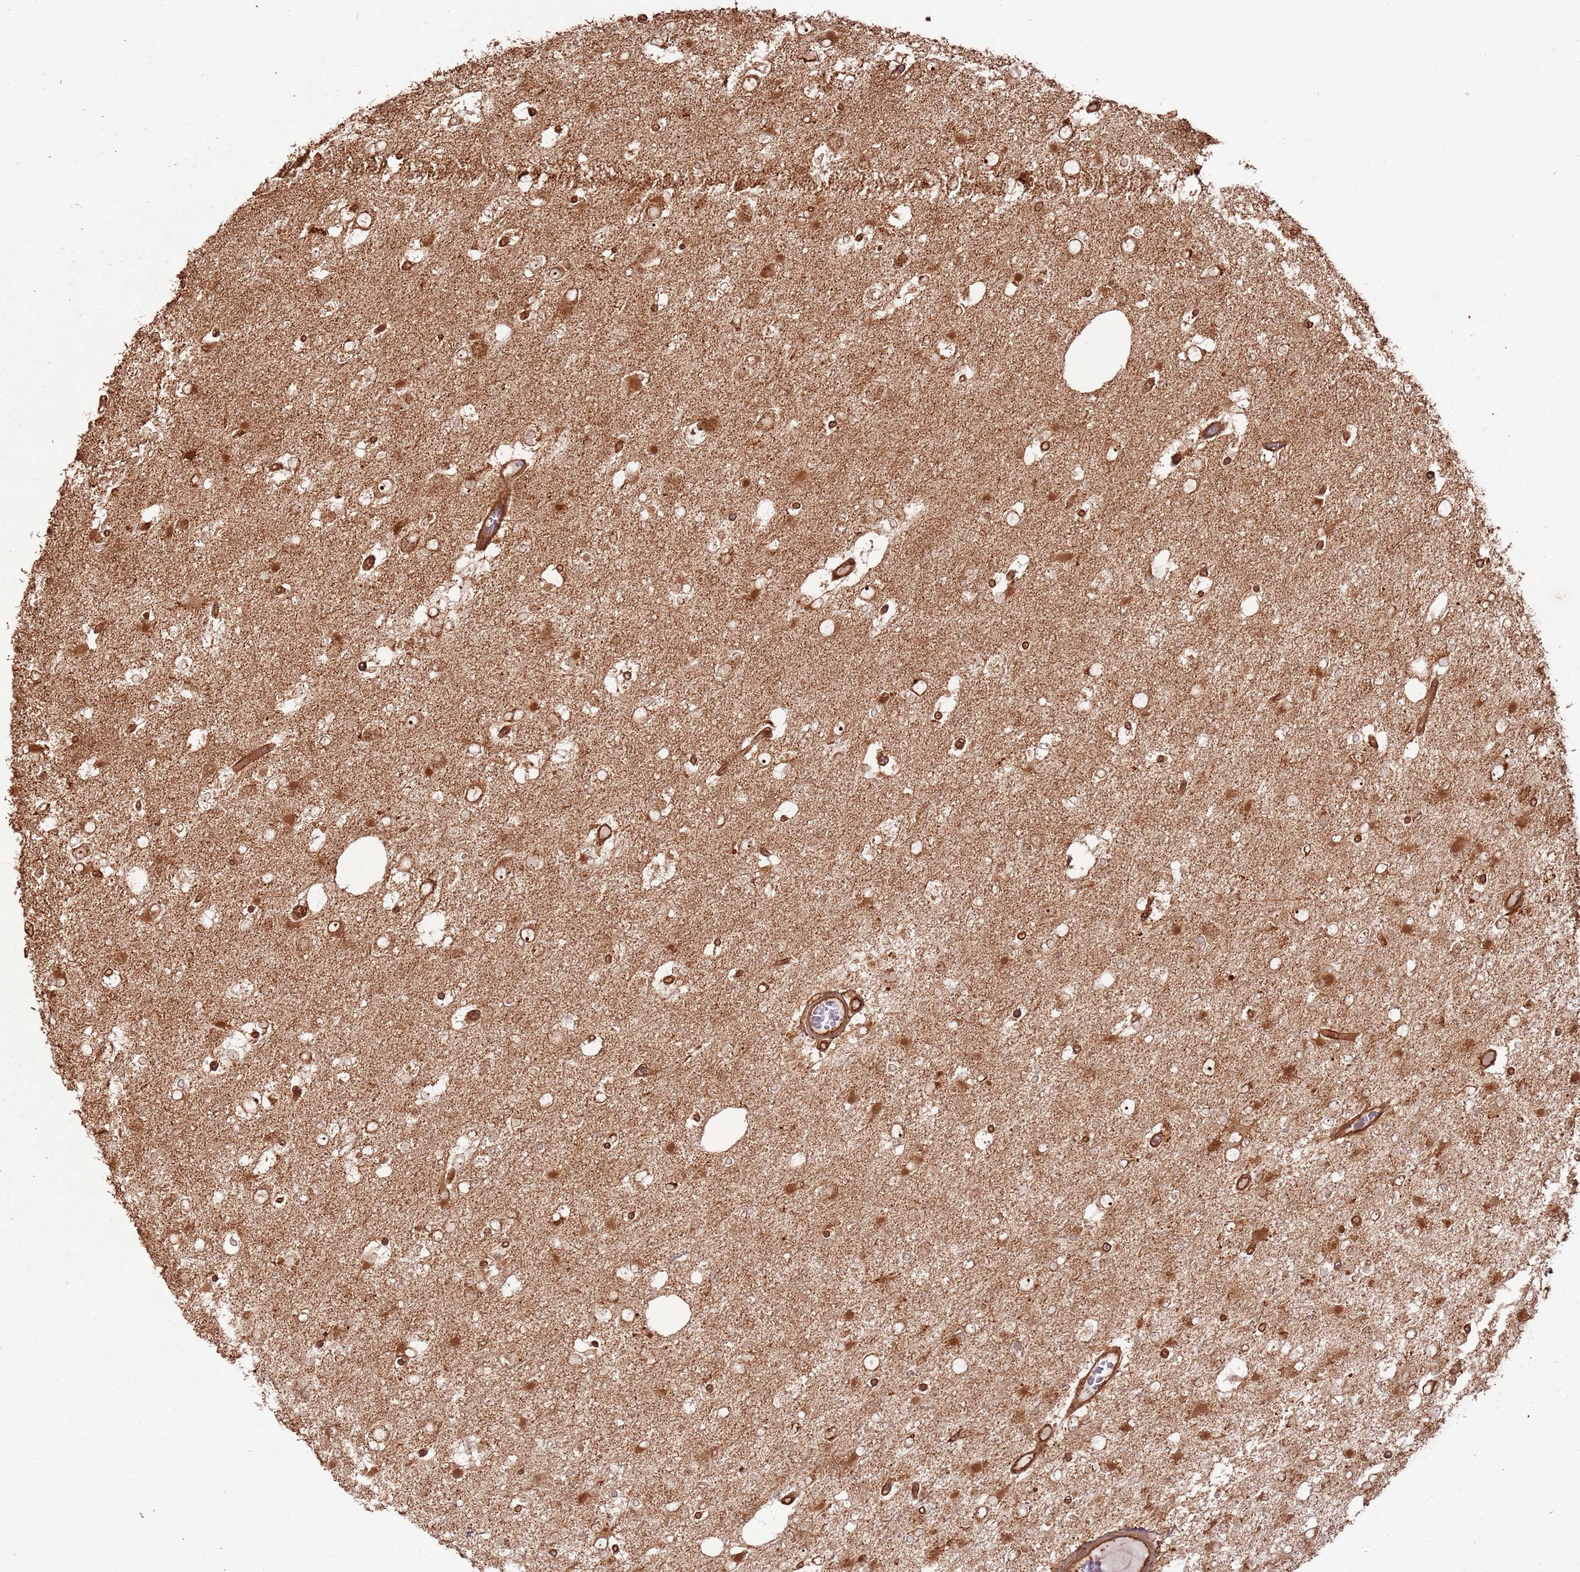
{"staining": {"intensity": "moderate", "quantity": ">75%", "location": "cytoplasmic/membranous,nuclear"}, "tissue": "glioma", "cell_type": "Tumor cells", "image_type": "cancer", "snomed": [{"axis": "morphology", "description": "Glioma, malignant, High grade"}, {"axis": "topography", "description": "Brain"}], "caption": "Protein expression analysis of human glioma reveals moderate cytoplasmic/membranous and nuclear positivity in approximately >75% of tumor cells.", "gene": "TBC1D13", "patient": {"sex": "male", "age": 53}}